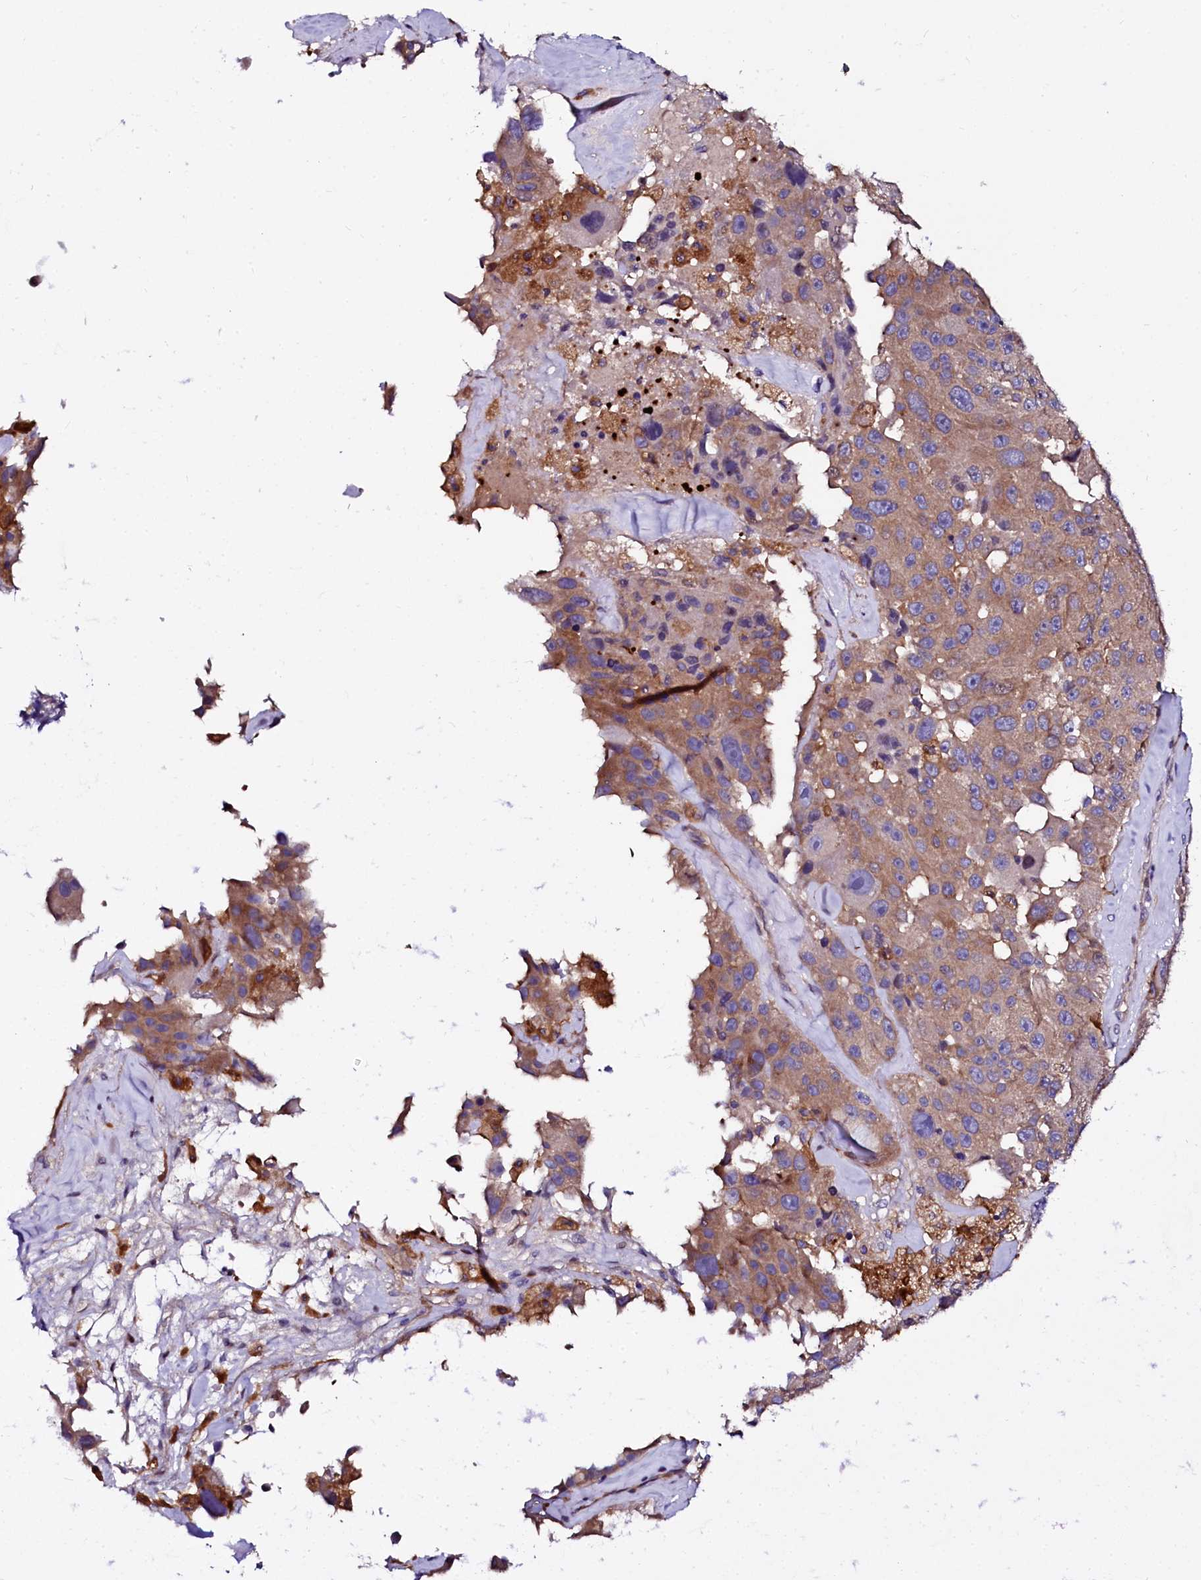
{"staining": {"intensity": "moderate", "quantity": ">75%", "location": "cytoplasmic/membranous"}, "tissue": "melanoma", "cell_type": "Tumor cells", "image_type": "cancer", "snomed": [{"axis": "morphology", "description": "Malignant melanoma, Metastatic site"}, {"axis": "topography", "description": "Lymph node"}], "caption": "This image displays malignant melanoma (metastatic site) stained with immunohistochemistry (IHC) to label a protein in brown. The cytoplasmic/membranous of tumor cells show moderate positivity for the protein. Nuclei are counter-stained blue.", "gene": "OTOL1", "patient": {"sex": "male", "age": 62}}